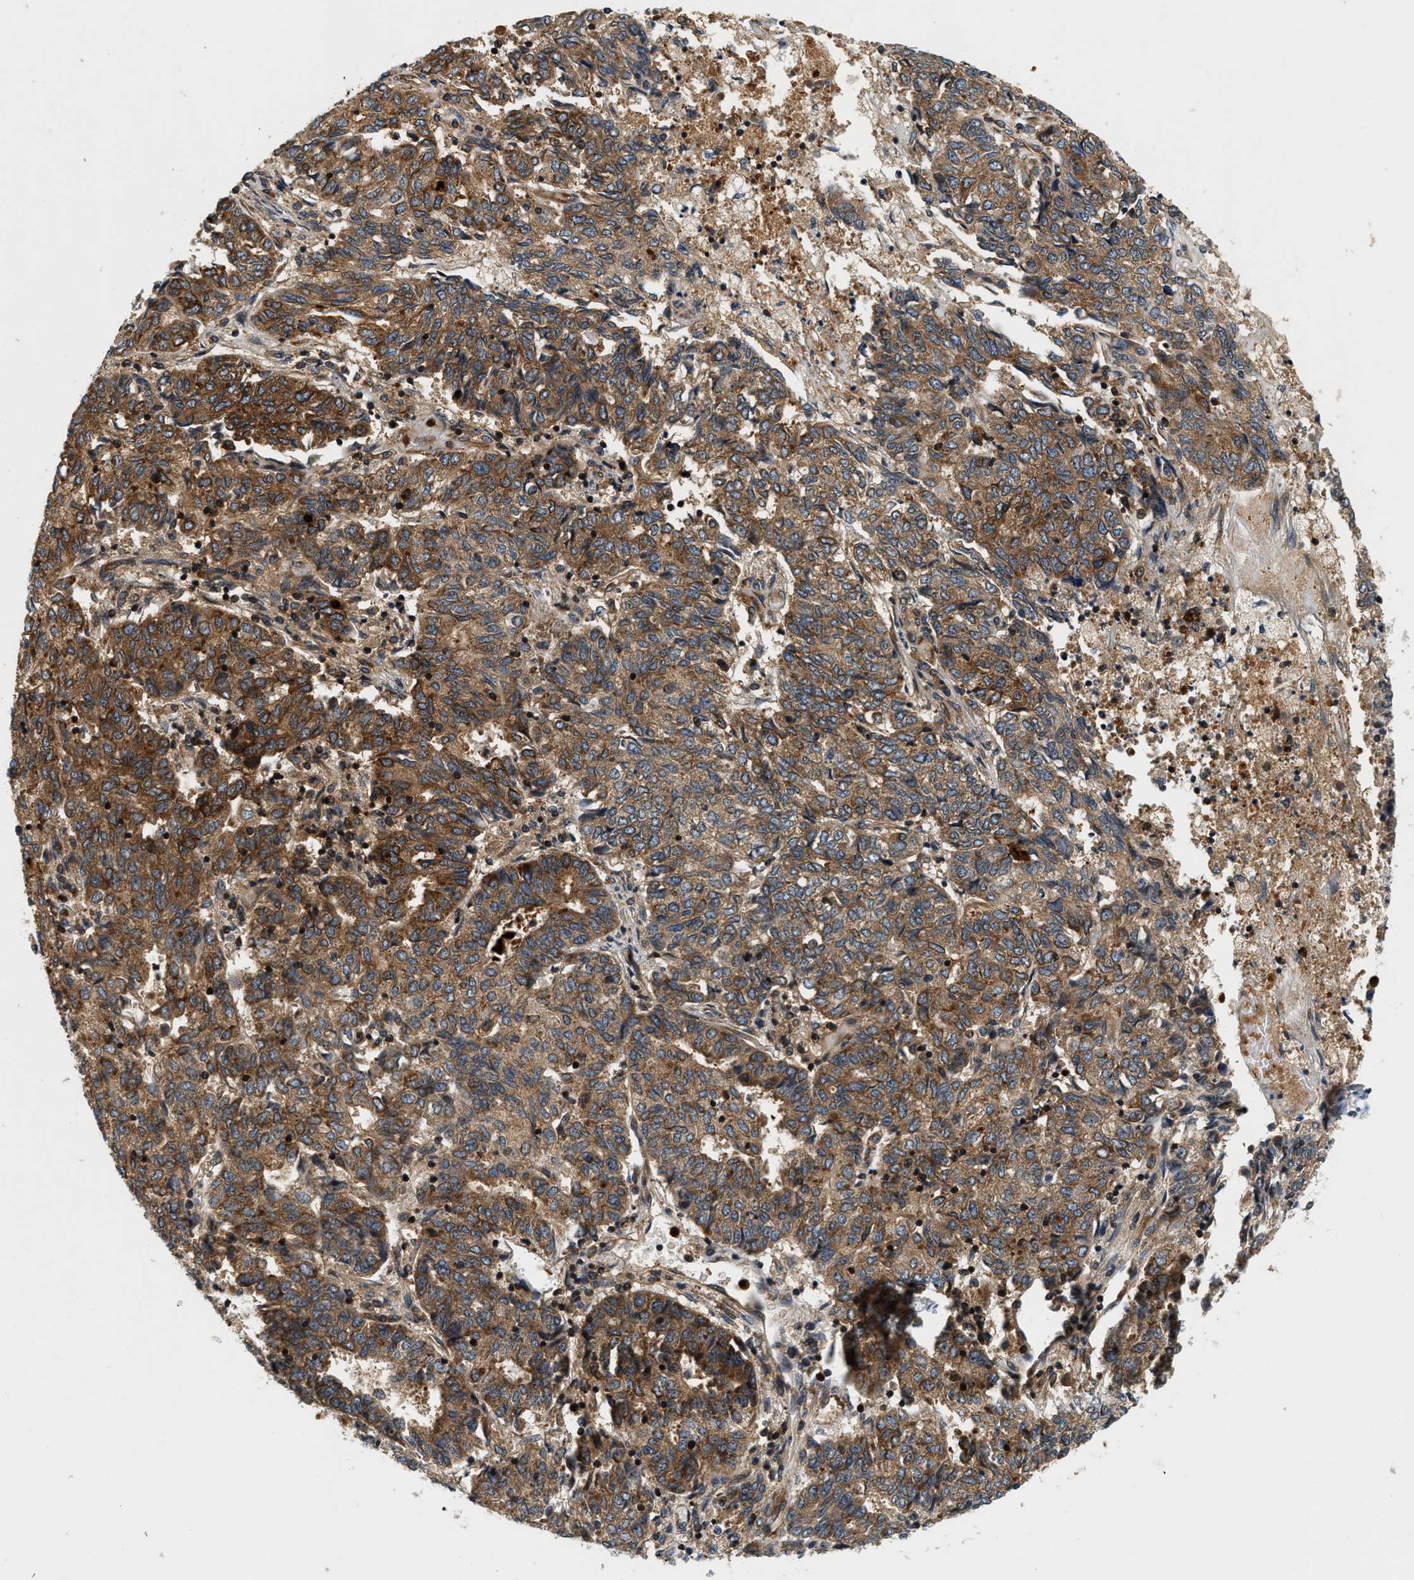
{"staining": {"intensity": "moderate", "quantity": ">75%", "location": "cytoplasmic/membranous"}, "tissue": "endometrial cancer", "cell_type": "Tumor cells", "image_type": "cancer", "snomed": [{"axis": "morphology", "description": "Adenocarcinoma, NOS"}, {"axis": "topography", "description": "Endometrium"}], "caption": "Endometrial adenocarcinoma tissue reveals moderate cytoplasmic/membranous staining in about >75% of tumor cells, visualized by immunohistochemistry.", "gene": "SAMD9", "patient": {"sex": "female", "age": 80}}